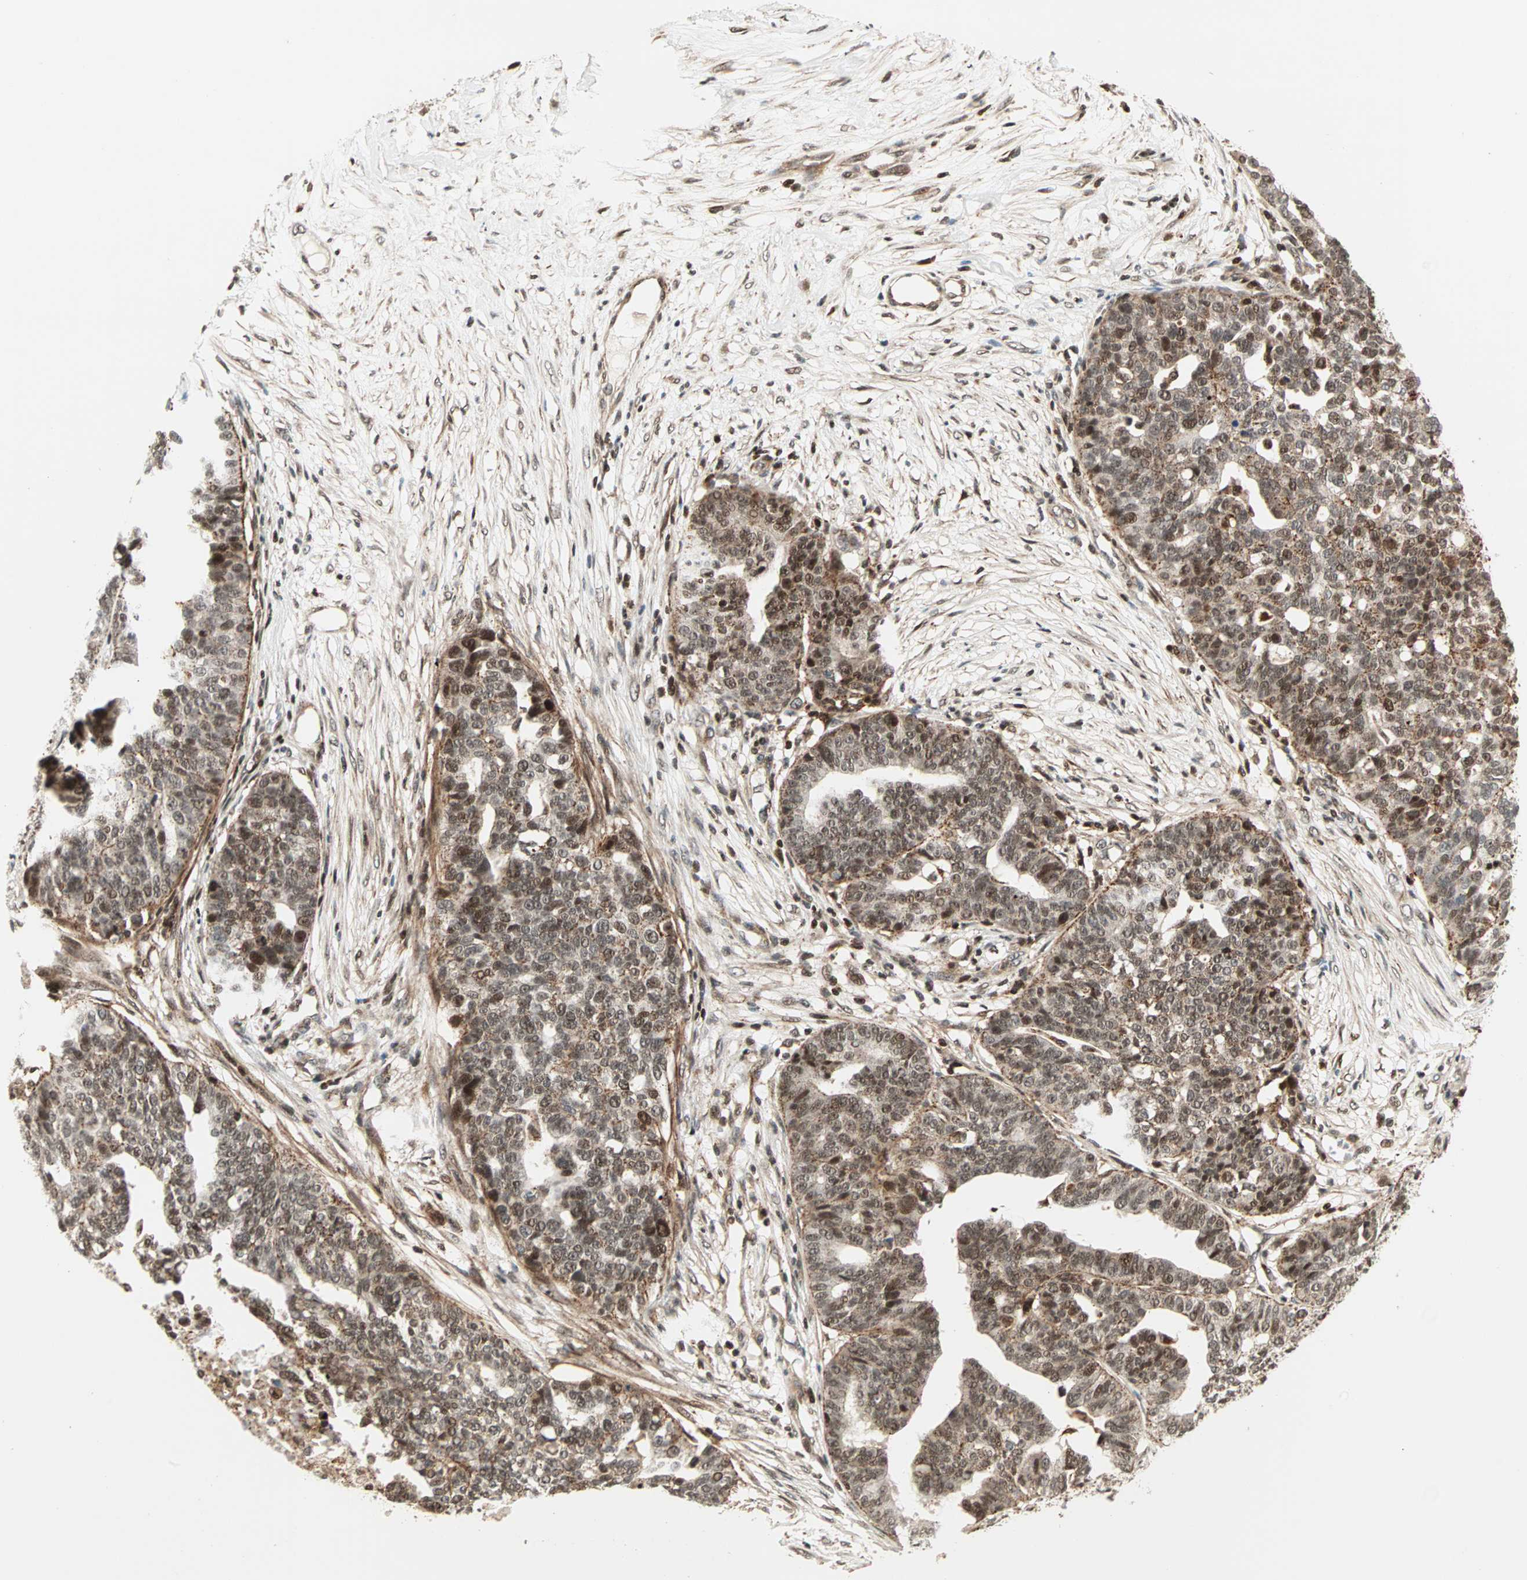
{"staining": {"intensity": "moderate", "quantity": ">75%", "location": "cytoplasmic/membranous,nuclear"}, "tissue": "ovarian cancer", "cell_type": "Tumor cells", "image_type": "cancer", "snomed": [{"axis": "morphology", "description": "Cystadenocarcinoma, serous, NOS"}, {"axis": "topography", "description": "Ovary"}], "caption": "Approximately >75% of tumor cells in human ovarian cancer display moderate cytoplasmic/membranous and nuclear protein expression as visualized by brown immunohistochemical staining.", "gene": "ZBED9", "patient": {"sex": "female", "age": 59}}